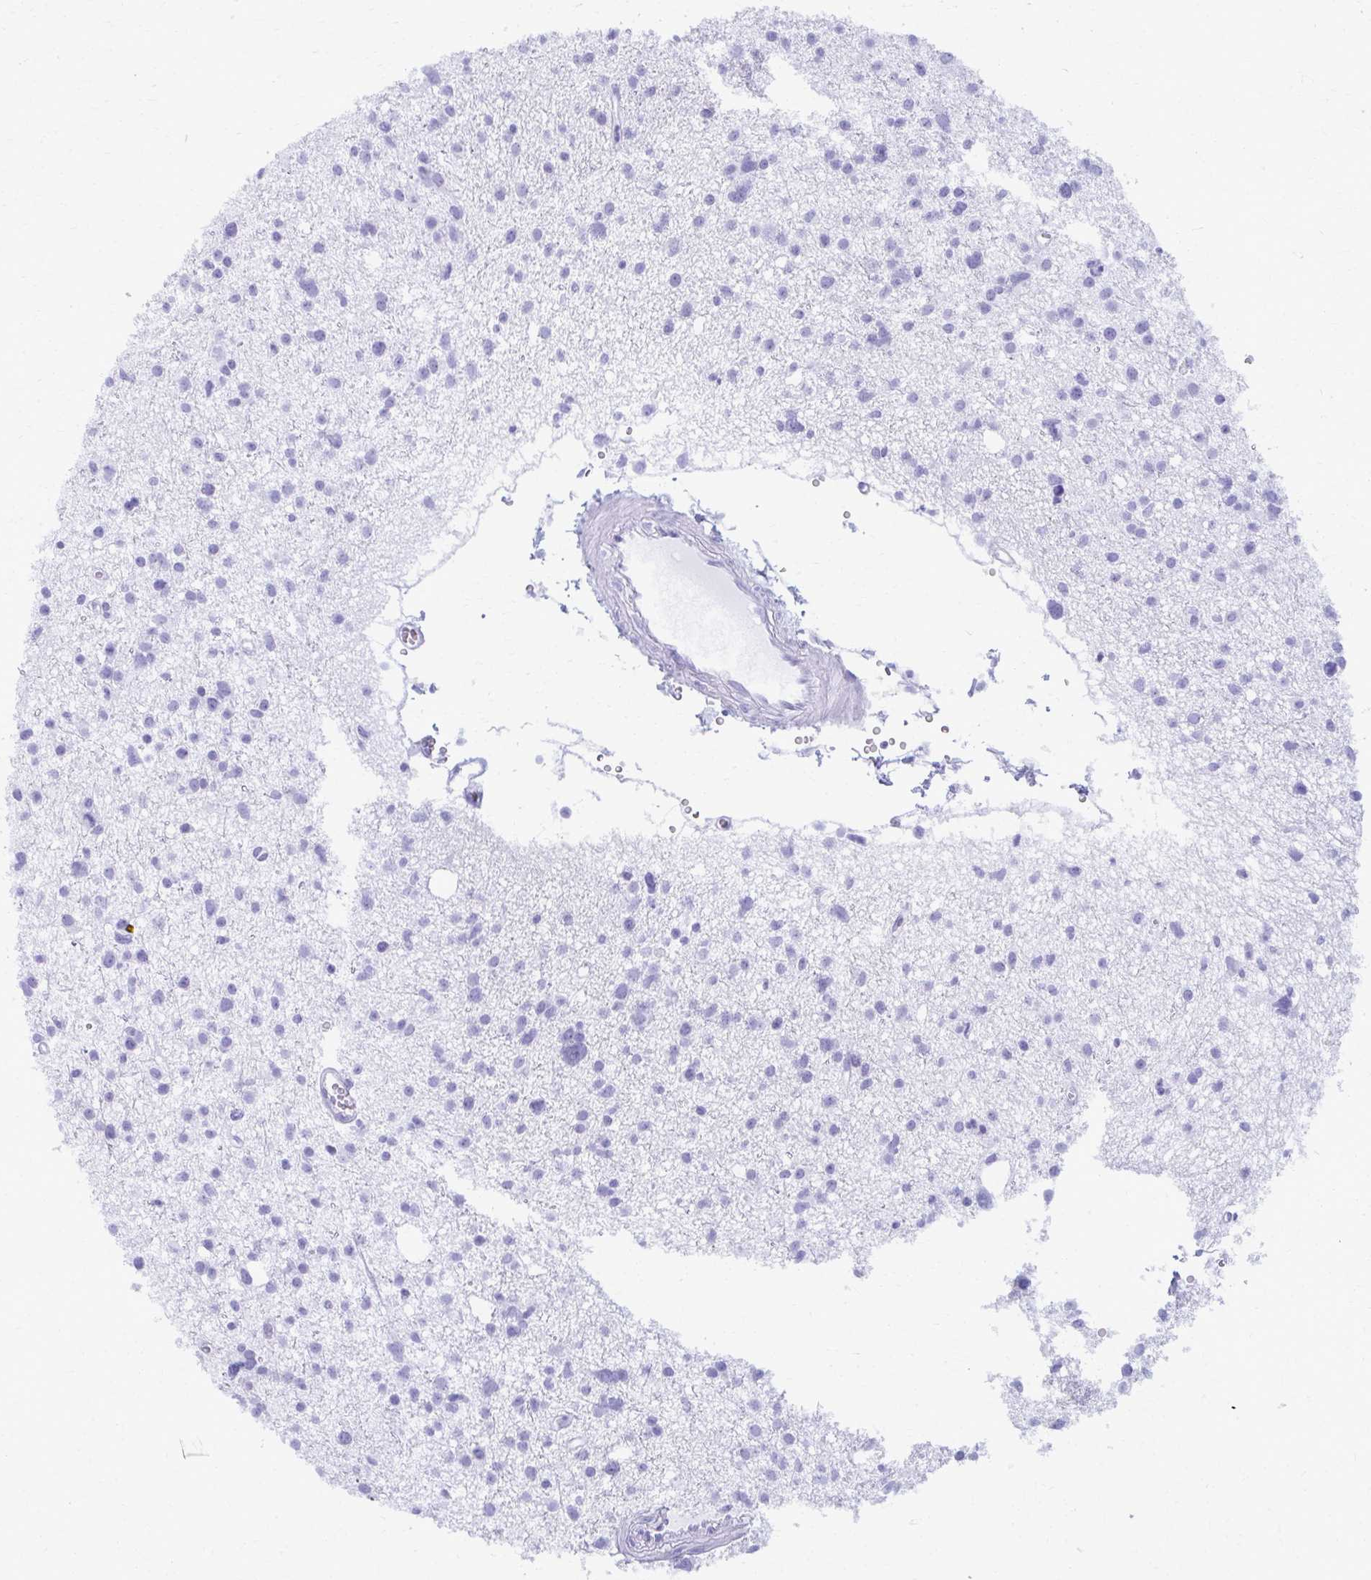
{"staining": {"intensity": "negative", "quantity": "none", "location": "none"}, "tissue": "glioma", "cell_type": "Tumor cells", "image_type": "cancer", "snomed": [{"axis": "morphology", "description": "Glioma, malignant, High grade"}, {"axis": "topography", "description": "Brain"}], "caption": "High magnification brightfield microscopy of glioma stained with DAB (3,3'-diaminobenzidine) (brown) and counterstained with hematoxylin (blue): tumor cells show no significant positivity.", "gene": "MAF1", "patient": {"sex": "male", "age": 23}}